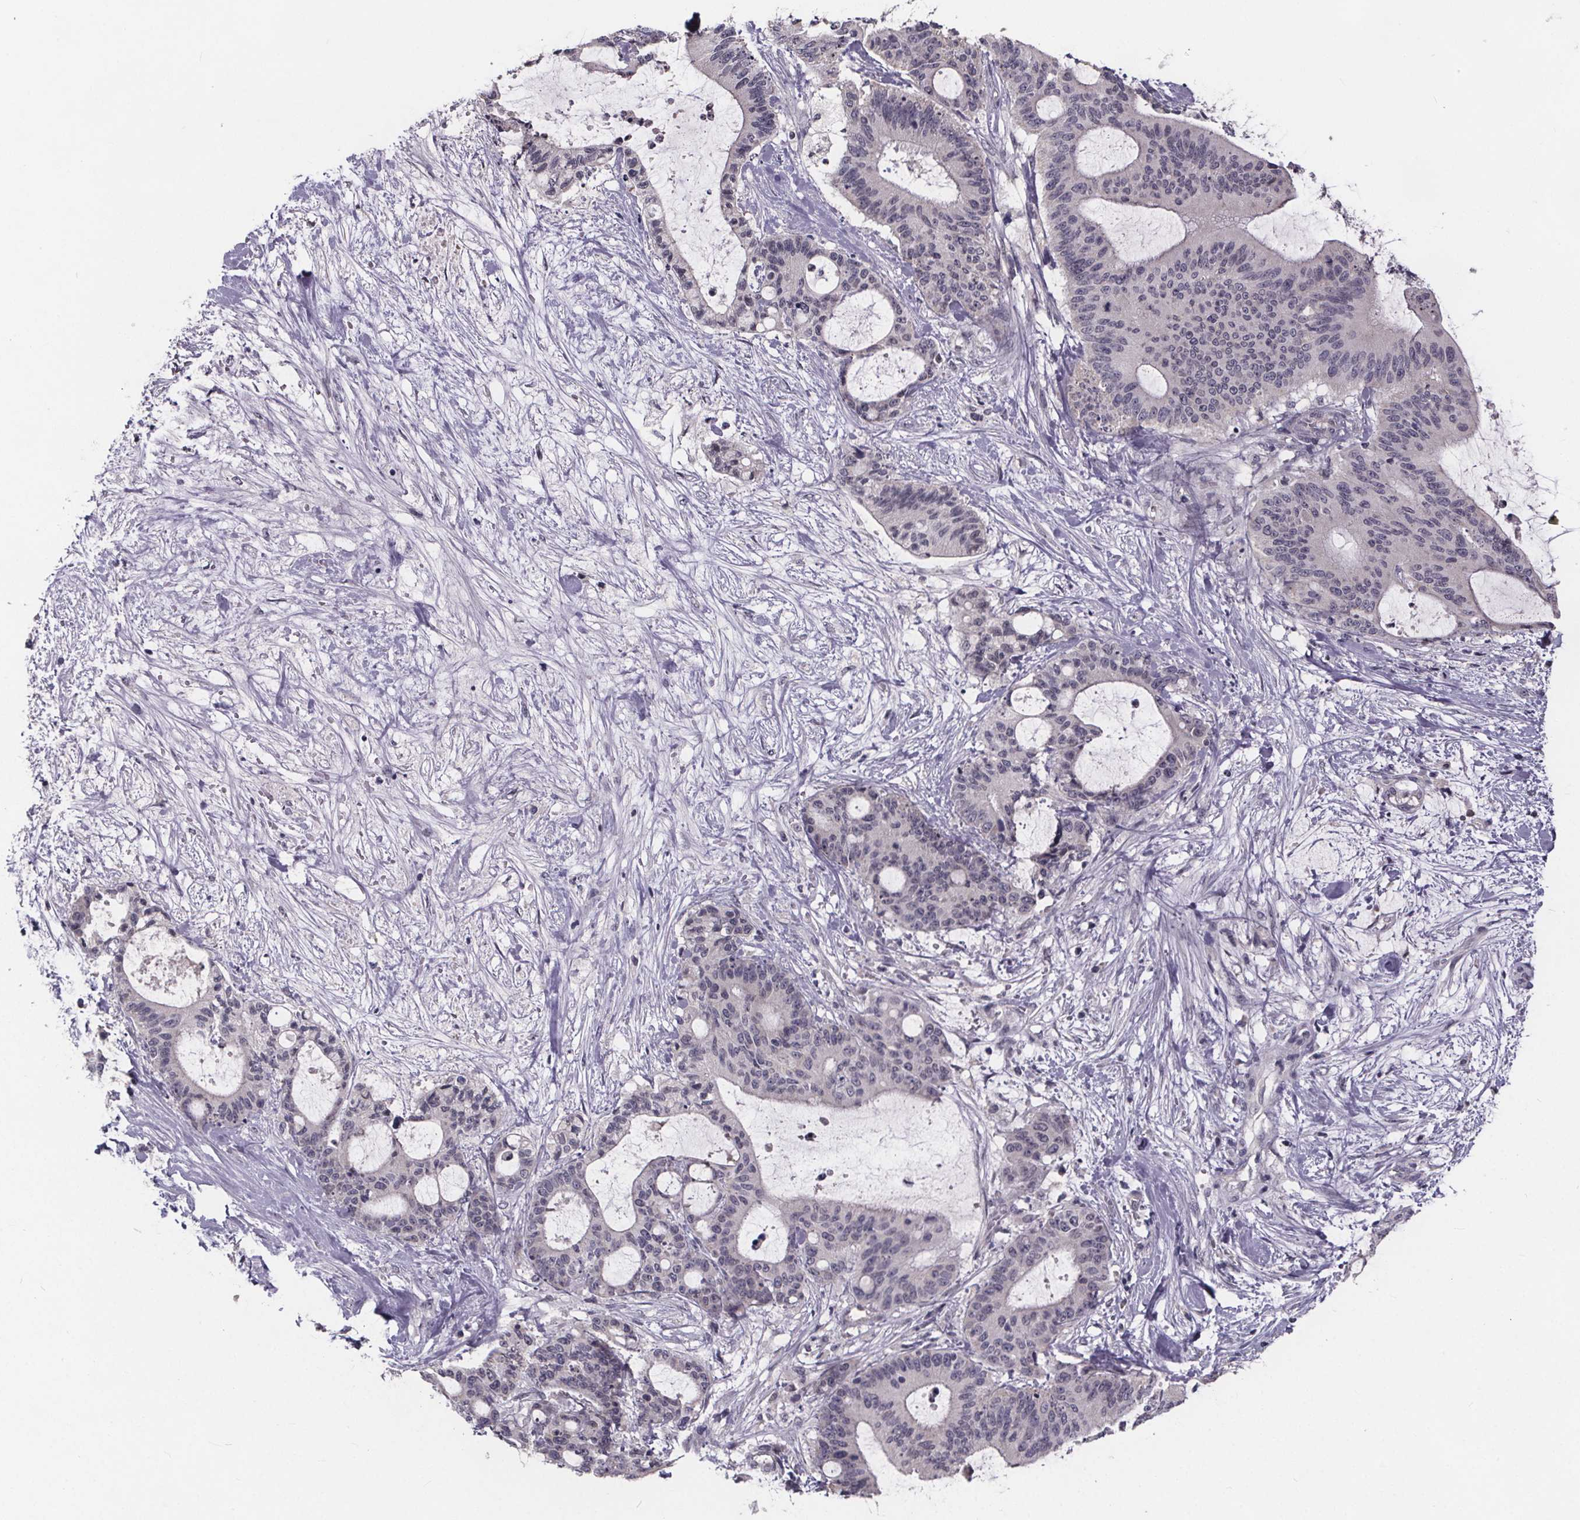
{"staining": {"intensity": "negative", "quantity": "none", "location": "none"}, "tissue": "liver cancer", "cell_type": "Tumor cells", "image_type": "cancer", "snomed": [{"axis": "morphology", "description": "Cholangiocarcinoma"}, {"axis": "topography", "description": "Liver"}], "caption": "This is an IHC photomicrograph of liver cholangiocarcinoma. There is no positivity in tumor cells.", "gene": "FAM181B", "patient": {"sex": "female", "age": 73}}